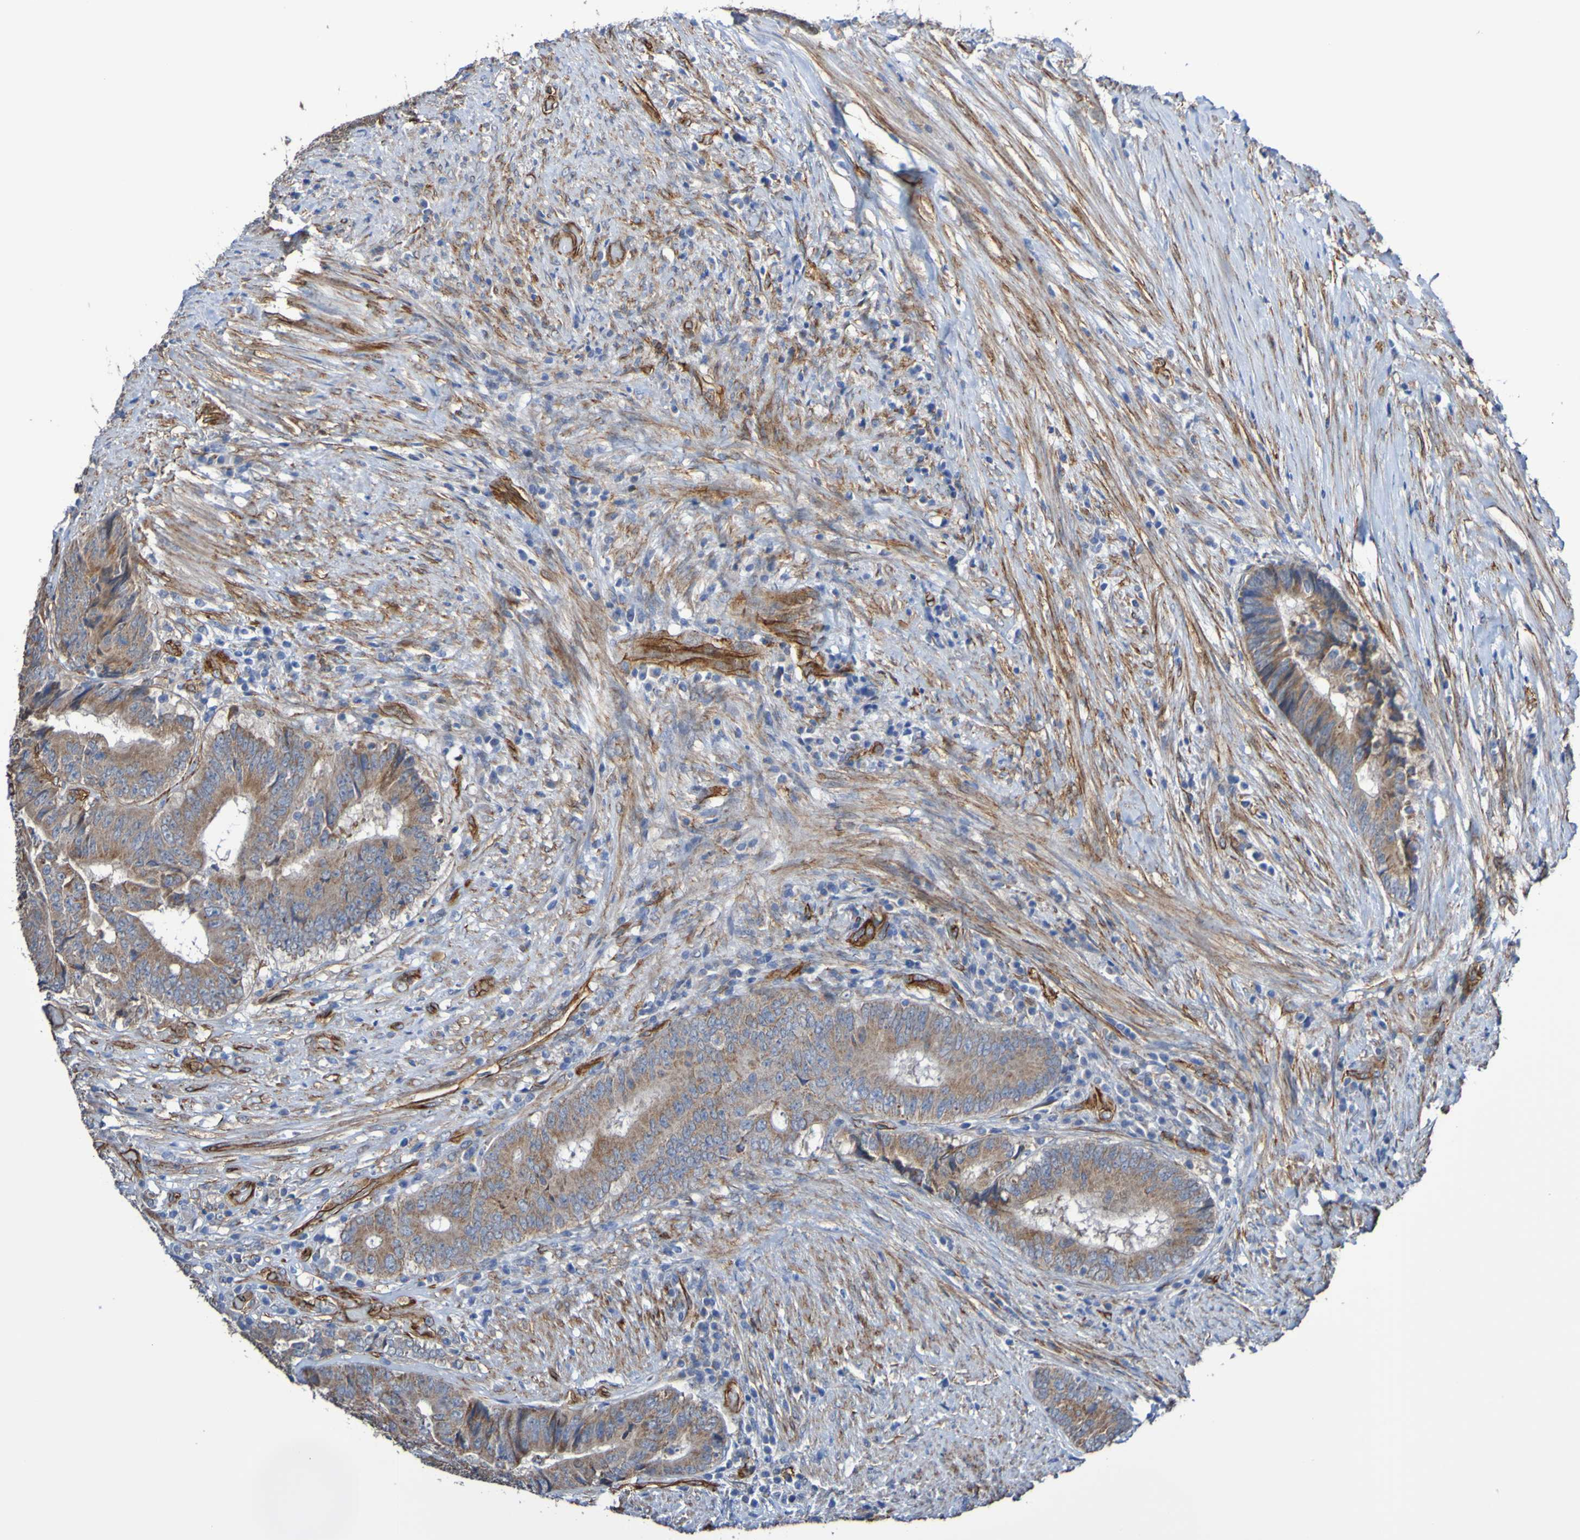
{"staining": {"intensity": "moderate", "quantity": ">75%", "location": "cytoplasmic/membranous"}, "tissue": "colorectal cancer", "cell_type": "Tumor cells", "image_type": "cancer", "snomed": [{"axis": "morphology", "description": "Adenocarcinoma, NOS"}, {"axis": "topography", "description": "Rectum"}], "caption": "Colorectal cancer (adenocarcinoma) tissue displays moderate cytoplasmic/membranous staining in approximately >75% of tumor cells, visualized by immunohistochemistry.", "gene": "ELMOD3", "patient": {"sex": "male", "age": 72}}